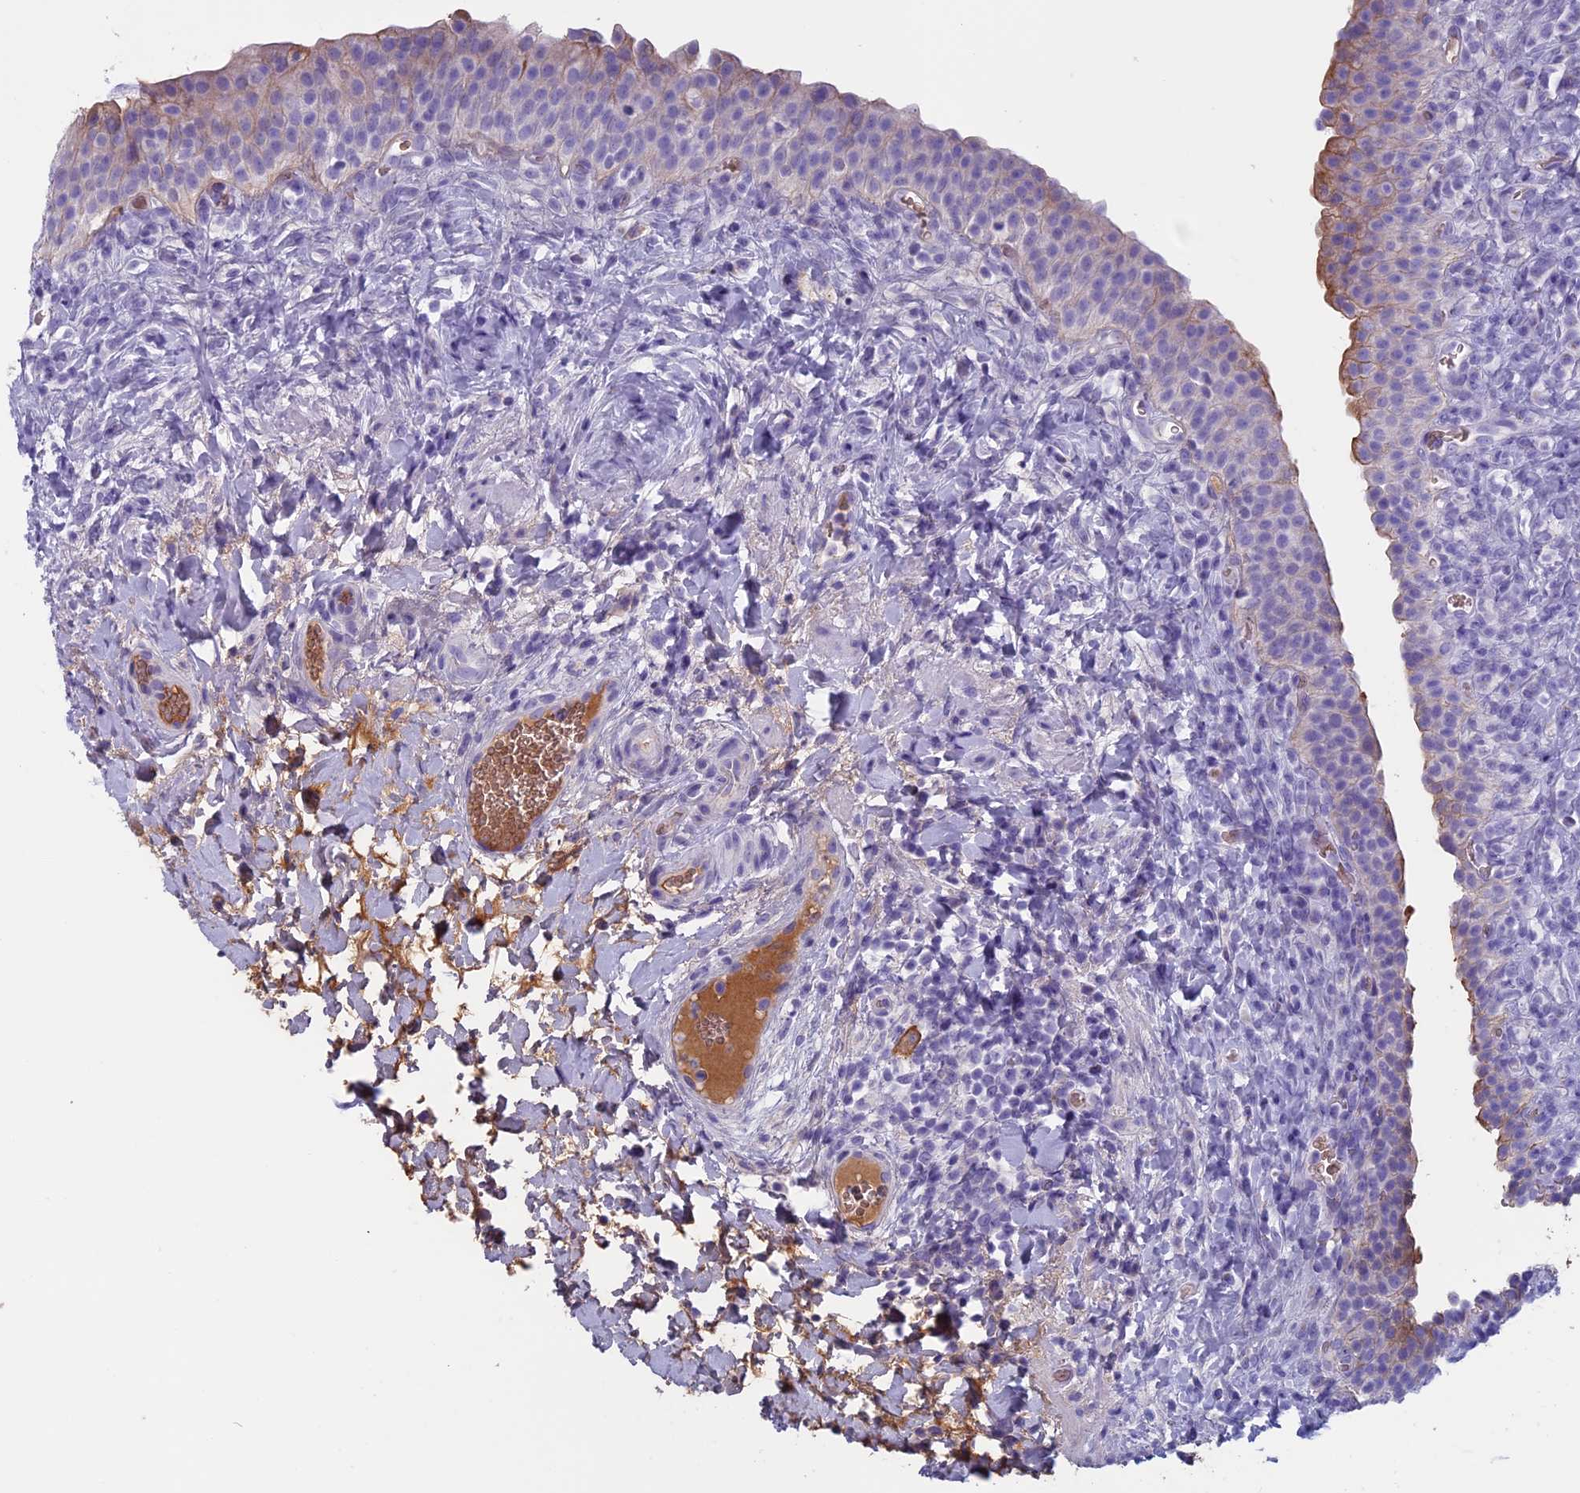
{"staining": {"intensity": "moderate", "quantity": "<25%", "location": "cytoplasmic/membranous"}, "tissue": "urinary bladder", "cell_type": "Urothelial cells", "image_type": "normal", "snomed": [{"axis": "morphology", "description": "Normal tissue, NOS"}, {"axis": "morphology", "description": "Inflammation, NOS"}, {"axis": "topography", "description": "Urinary bladder"}], "caption": "High-power microscopy captured an immunohistochemistry image of benign urinary bladder, revealing moderate cytoplasmic/membranous expression in about <25% of urothelial cells. (Brightfield microscopy of DAB IHC at high magnification).", "gene": "ANGPTL2", "patient": {"sex": "male", "age": 64}}